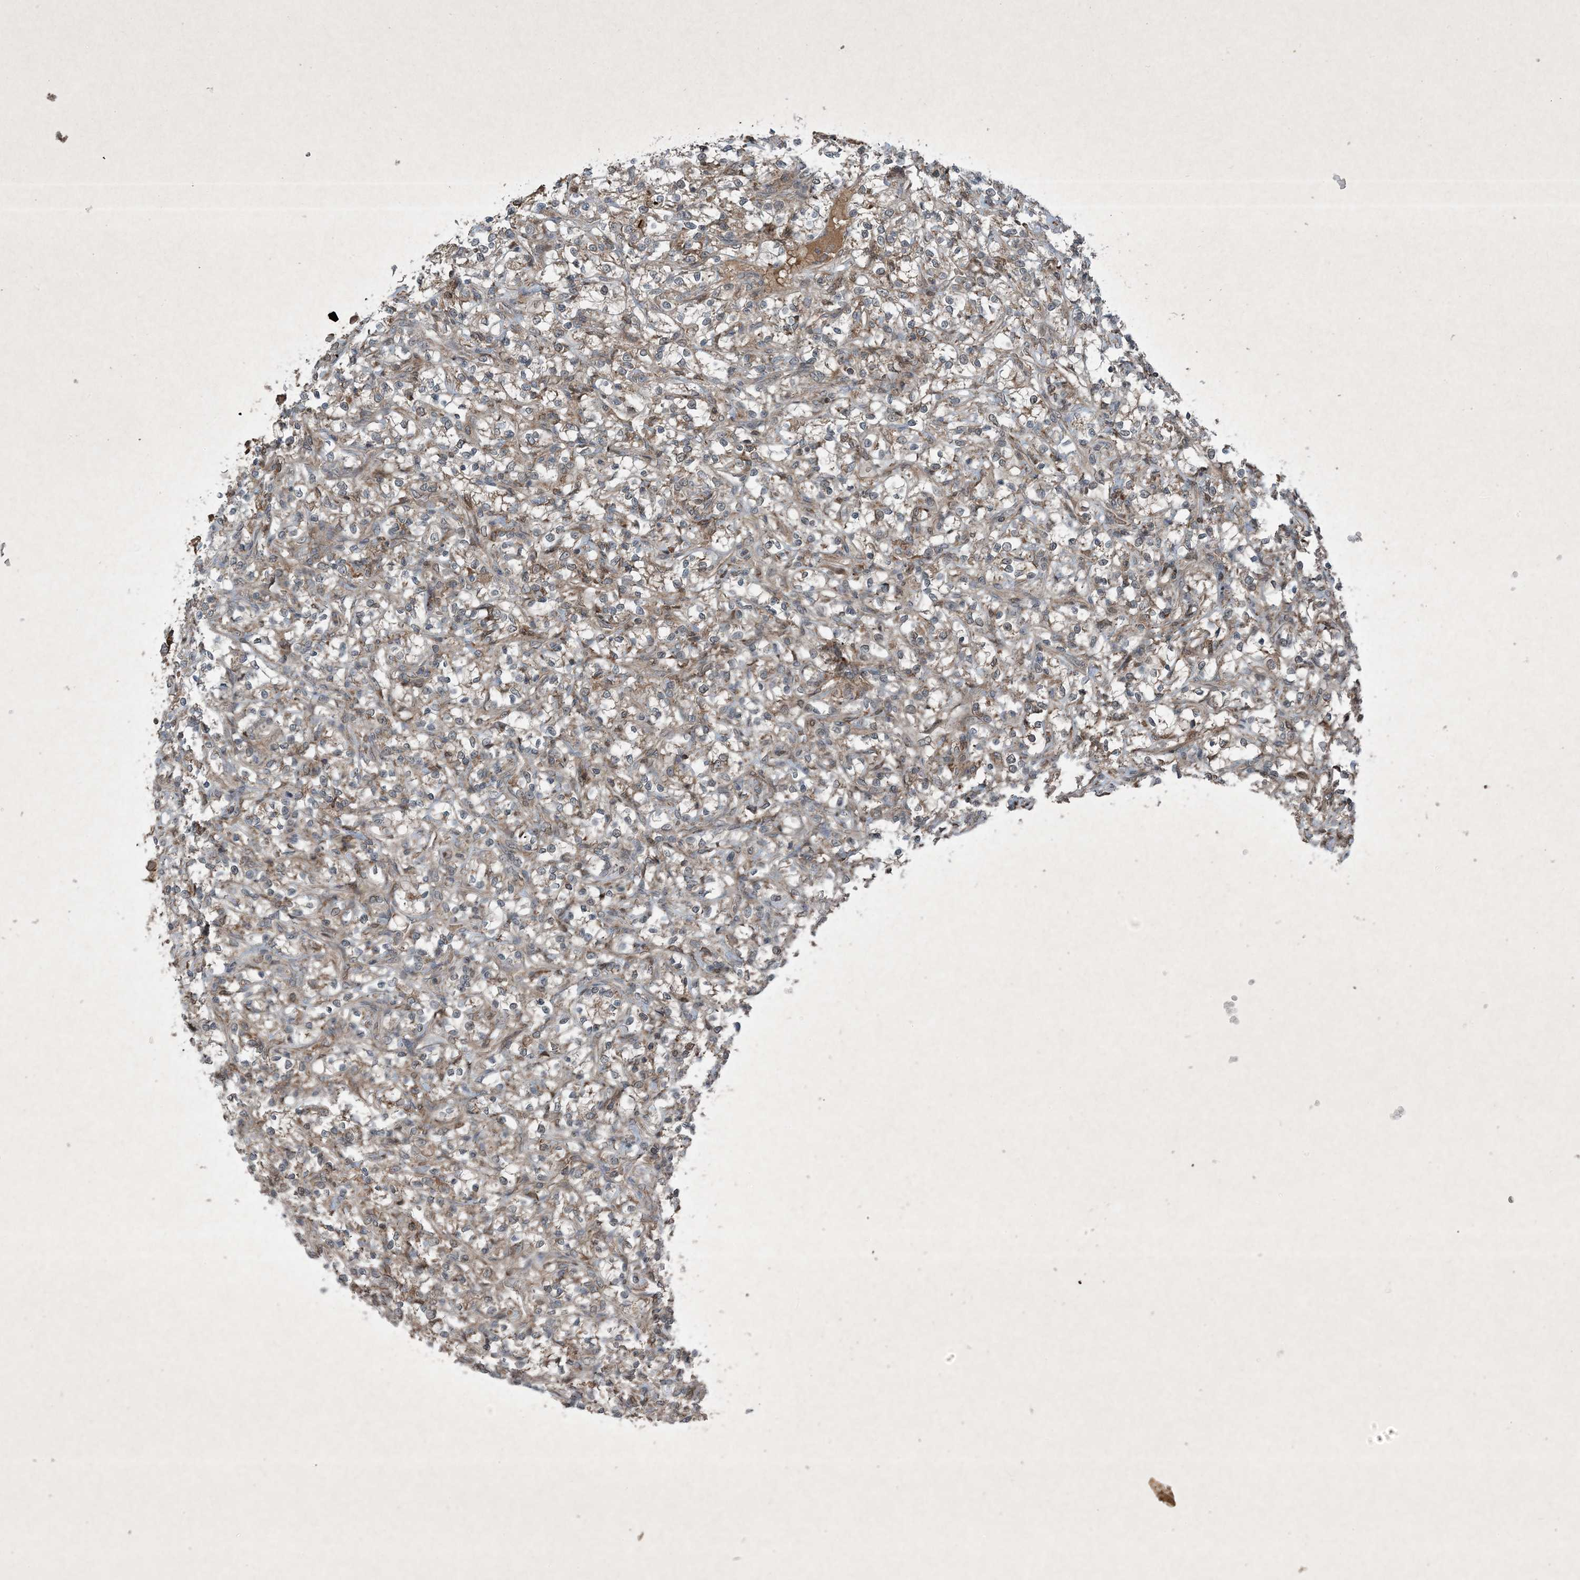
{"staining": {"intensity": "moderate", "quantity": "25%-75%", "location": "cytoplasmic/membranous"}, "tissue": "renal cancer", "cell_type": "Tumor cells", "image_type": "cancer", "snomed": [{"axis": "morphology", "description": "Adenocarcinoma, NOS"}, {"axis": "topography", "description": "Kidney"}], "caption": "A brown stain labels moderate cytoplasmic/membranous staining of a protein in adenocarcinoma (renal) tumor cells.", "gene": "GNG5", "patient": {"sex": "female", "age": 69}}